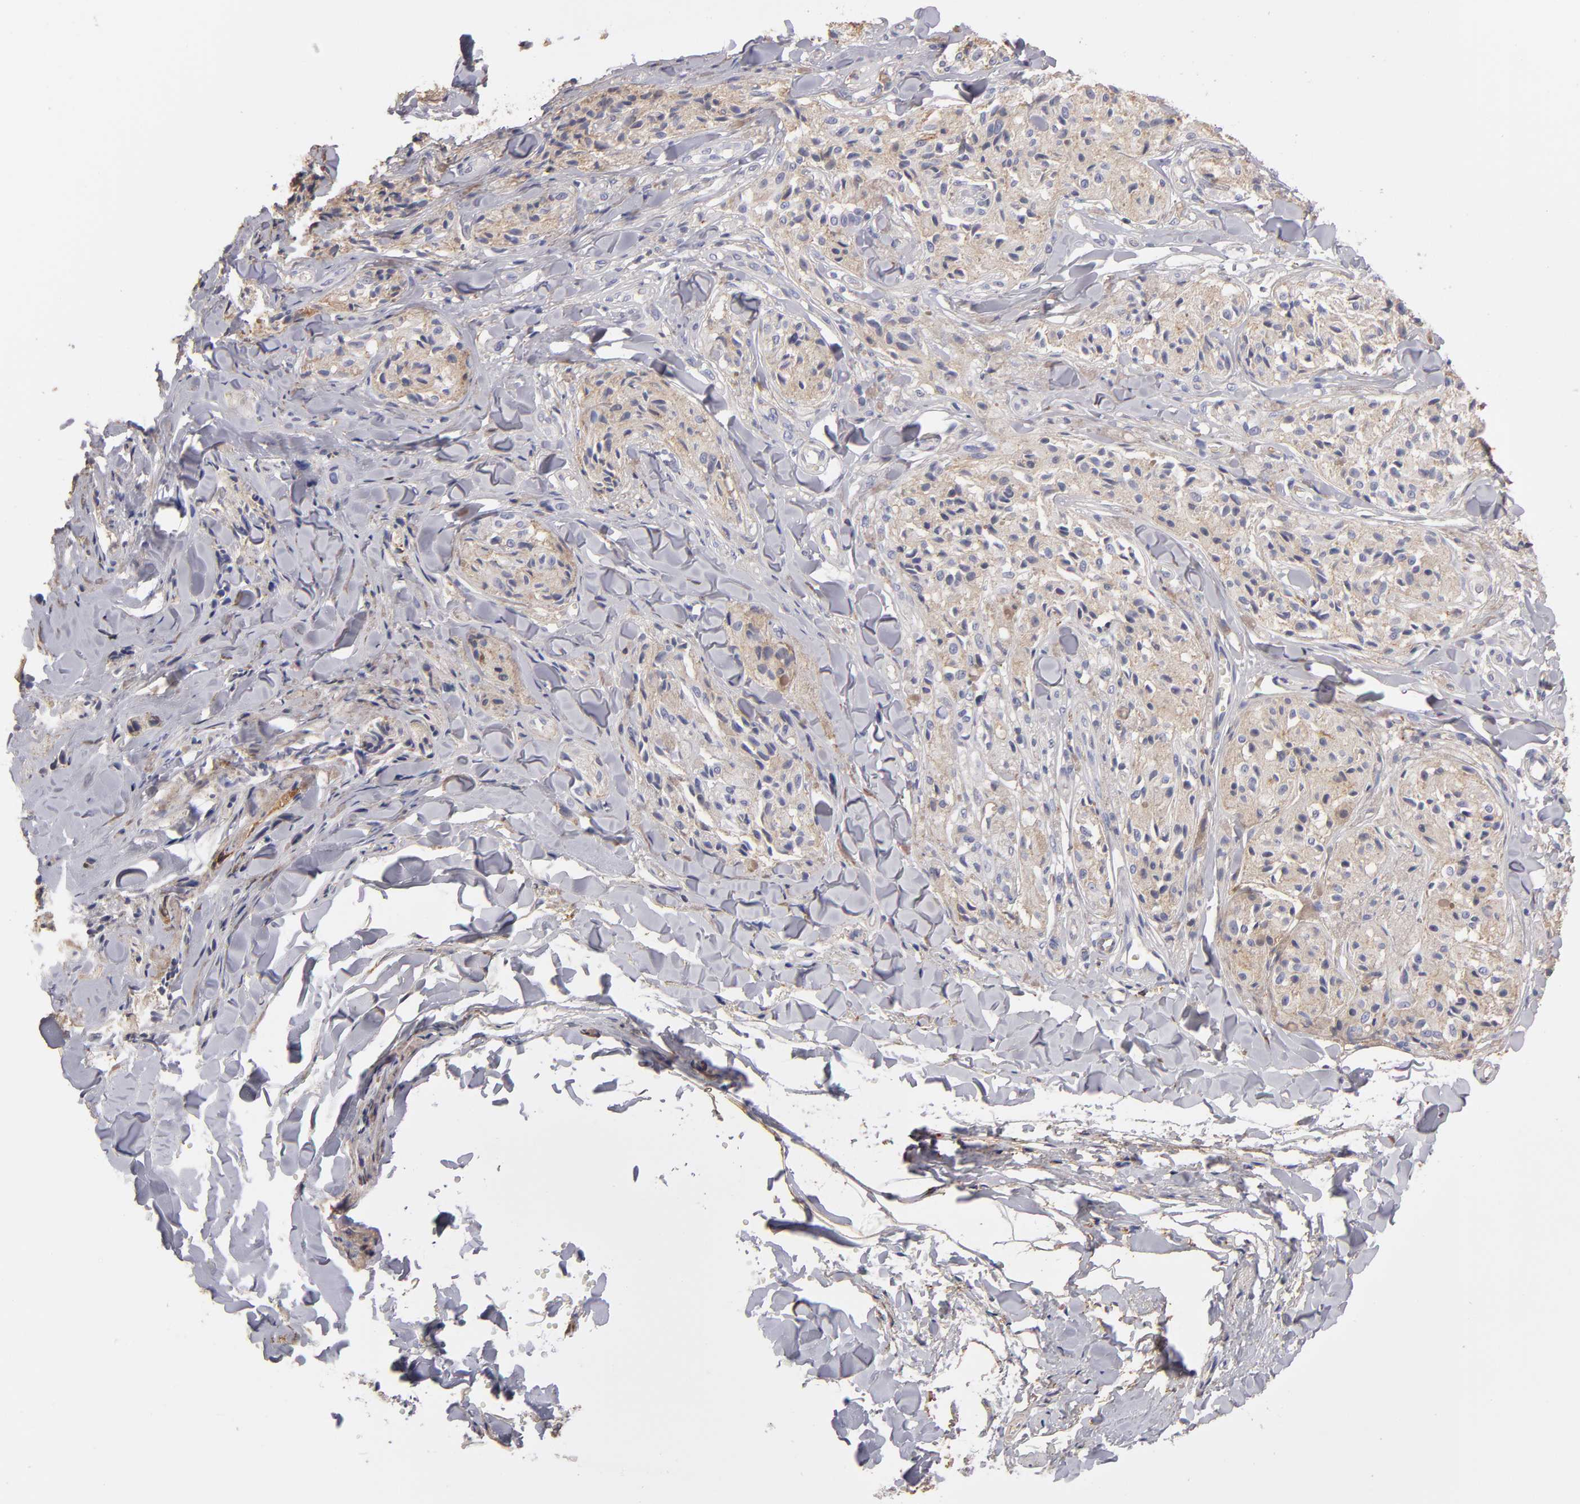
{"staining": {"intensity": "weak", "quantity": ">75%", "location": "cytoplasmic/membranous"}, "tissue": "melanoma", "cell_type": "Tumor cells", "image_type": "cancer", "snomed": [{"axis": "morphology", "description": "Malignant melanoma, Metastatic site"}, {"axis": "topography", "description": "Skin"}], "caption": "Immunohistochemical staining of human malignant melanoma (metastatic site) shows low levels of weak cytoplasmic/membranous protein positivity in approximately >75% of tumor cells.", "gene": "ABCB1", "patient": {"sex": "female", "age": 66}}